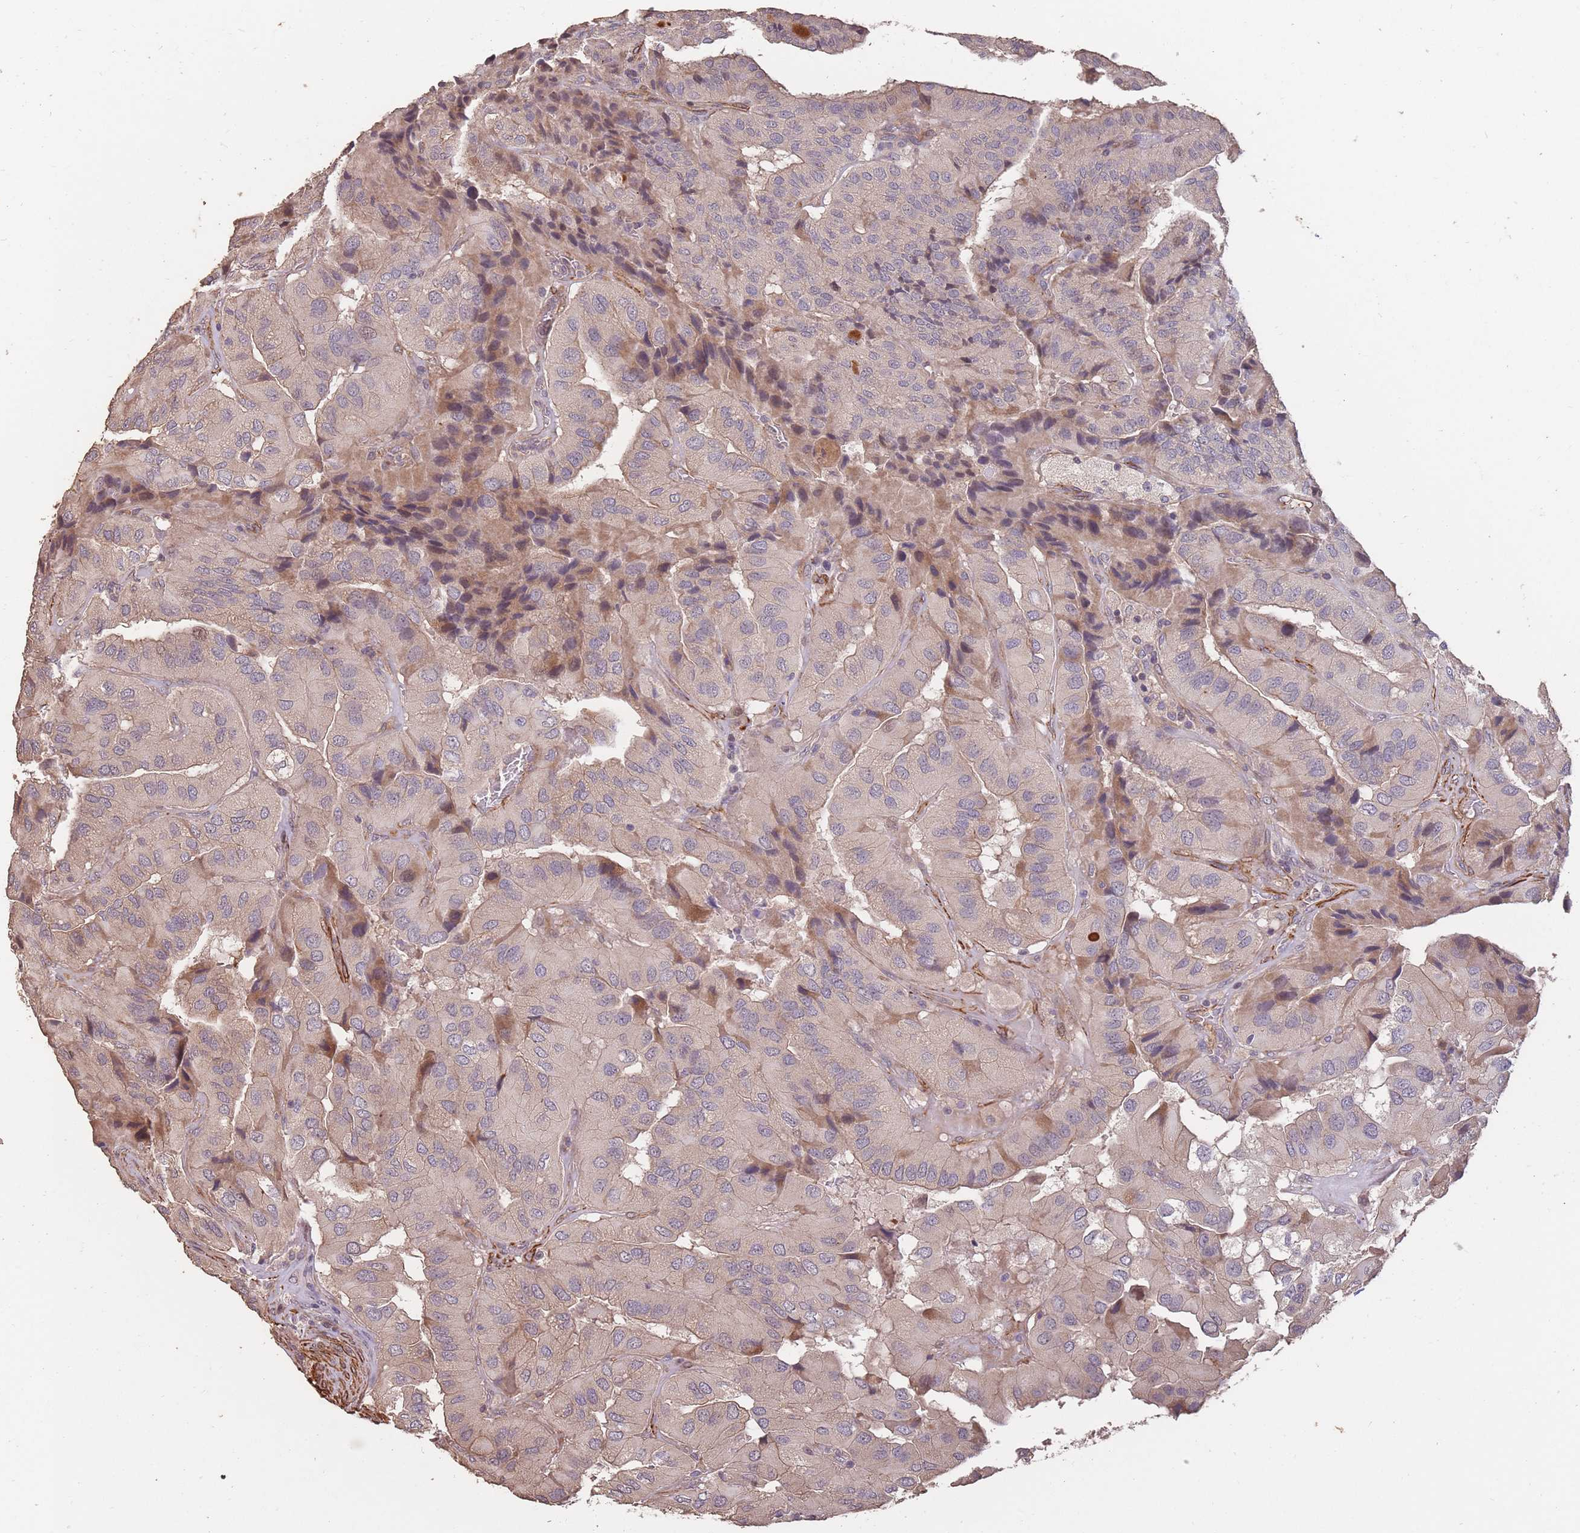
{"staining": {"intensity": "weak", "quantity": "<25%", "location": "cytoplasmic/membranous"}, "tissue": "thyroid cancer", "cell_type": "Tumor cells", "image_type": "cancer", "snomed": [{"axis": "morphology", "description": "Normal tissue, NOS"}, {"axis": "morphology", "description": "Papillary adenocarcinoma, NOS"}, {"axis": "topography", "description": "Thyroid gland"}], "caption": "Micrograph shows no significant protein staining in tumor cells of thyroid cancer (papillary adenocarcinoma).", "gene": "NLRC4", "patient": {"sex": "female", "age": 59}}